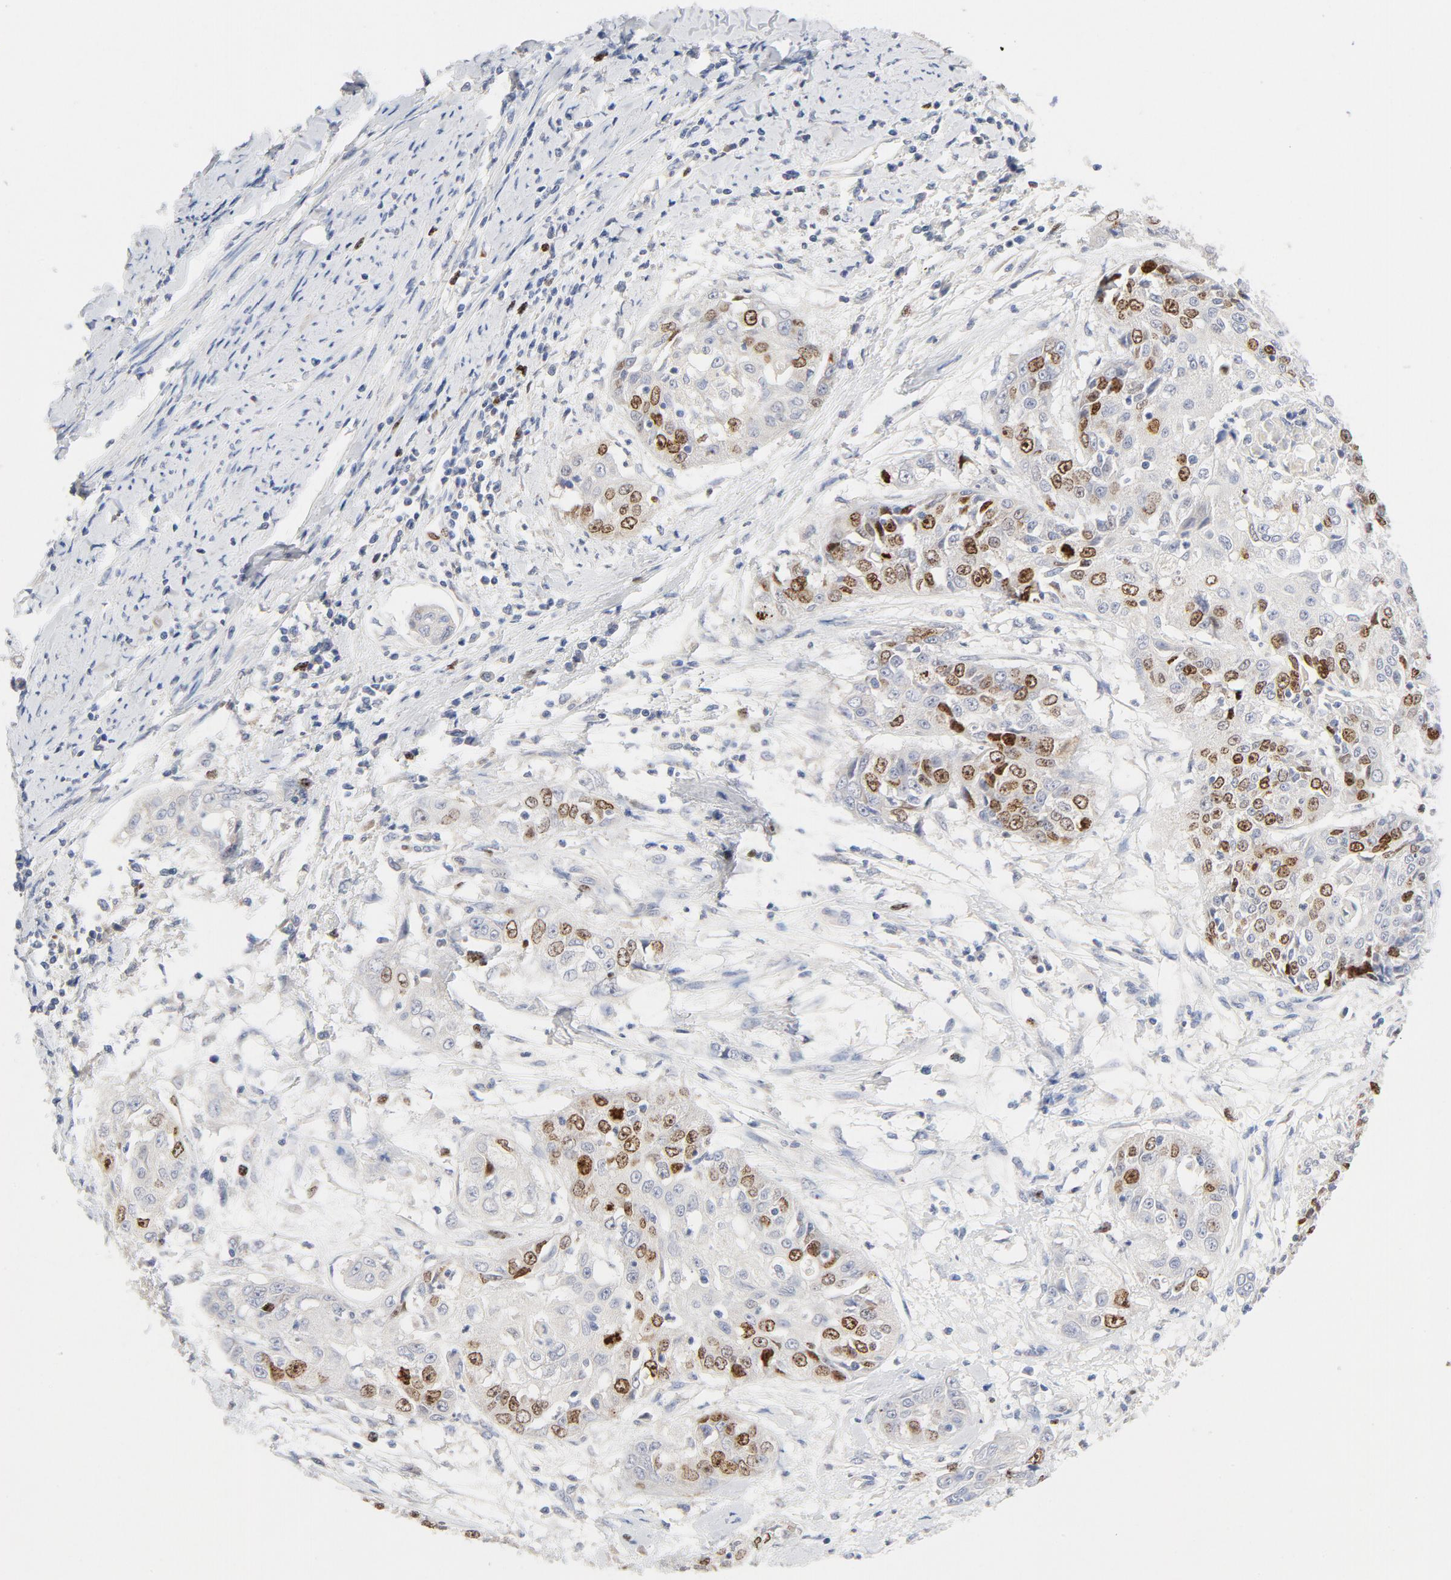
{"staining": {"intensity": "moderate", "quantity": "<25%", "location": "nuclear"}, "tissue": "cervical cancer", "cell_type": "Tumor cells", "image_type": "cancer", "snomed": [{"axis": "morphology", "description": "Squamous cell carcinoma, NOS"}, {"axis": "topography", "description": "Cervix"}], "caption": "The image displays staining of squamous cell carcinoma (cervical), revealing moderate nuclear protein expression (brown color) within tumor cells. (DAB IHC with brightfield microscopy, high magnification).", "gene": "BIRC5", "patient": {"sex": "female", "age": 64}}